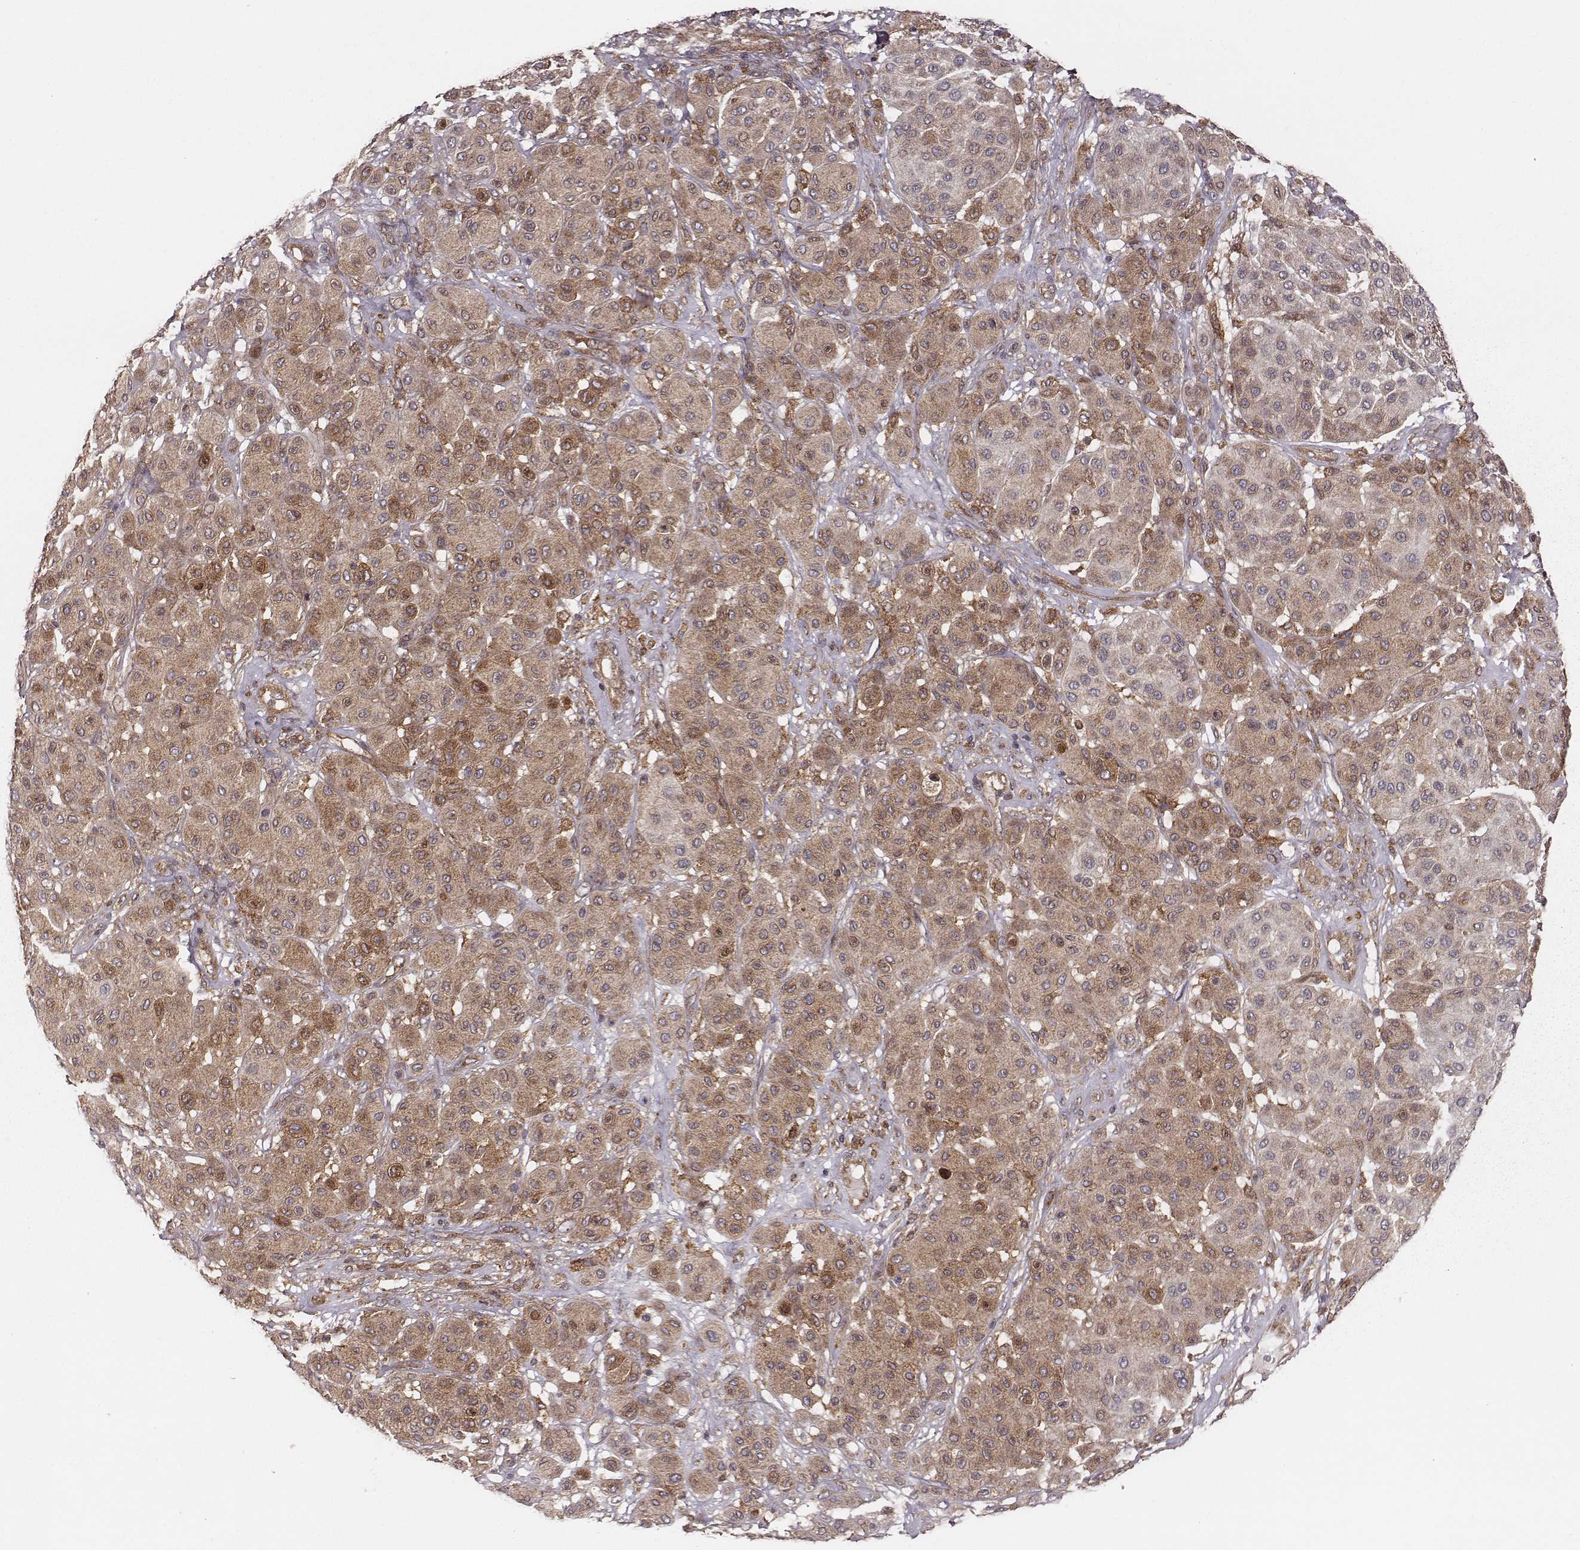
{"staining": {"intensity": "moderate", "quantity": ">75%", "location": "cytoplasmic/membranous"}, "tissue": "melanoma", "cell_type": "Tumor cells", "image_type": "cancer", "snomed": [{"axis": "morphology", "description": "Malignant melanoma, Metastatic site"}, {"axis": "topography", "description": "Smooth muscle"}], "caption": "Immunohistochemistry staining of malignant melanoma (metastatic site), which demonstrates medium levels of moderate cytoplasmic/membranous positivity in approximately >75% of tumor cells indicating moderate cytoplasmic/membranous protein staining. The staining was performed using DAB (3,3'-diaminobenzidine) (brown) for protein detection and nuclei were counterstained in hematoxylin (blue).", "gene": "VPS26A", "patient": {"sex": "male", "age": 41}}